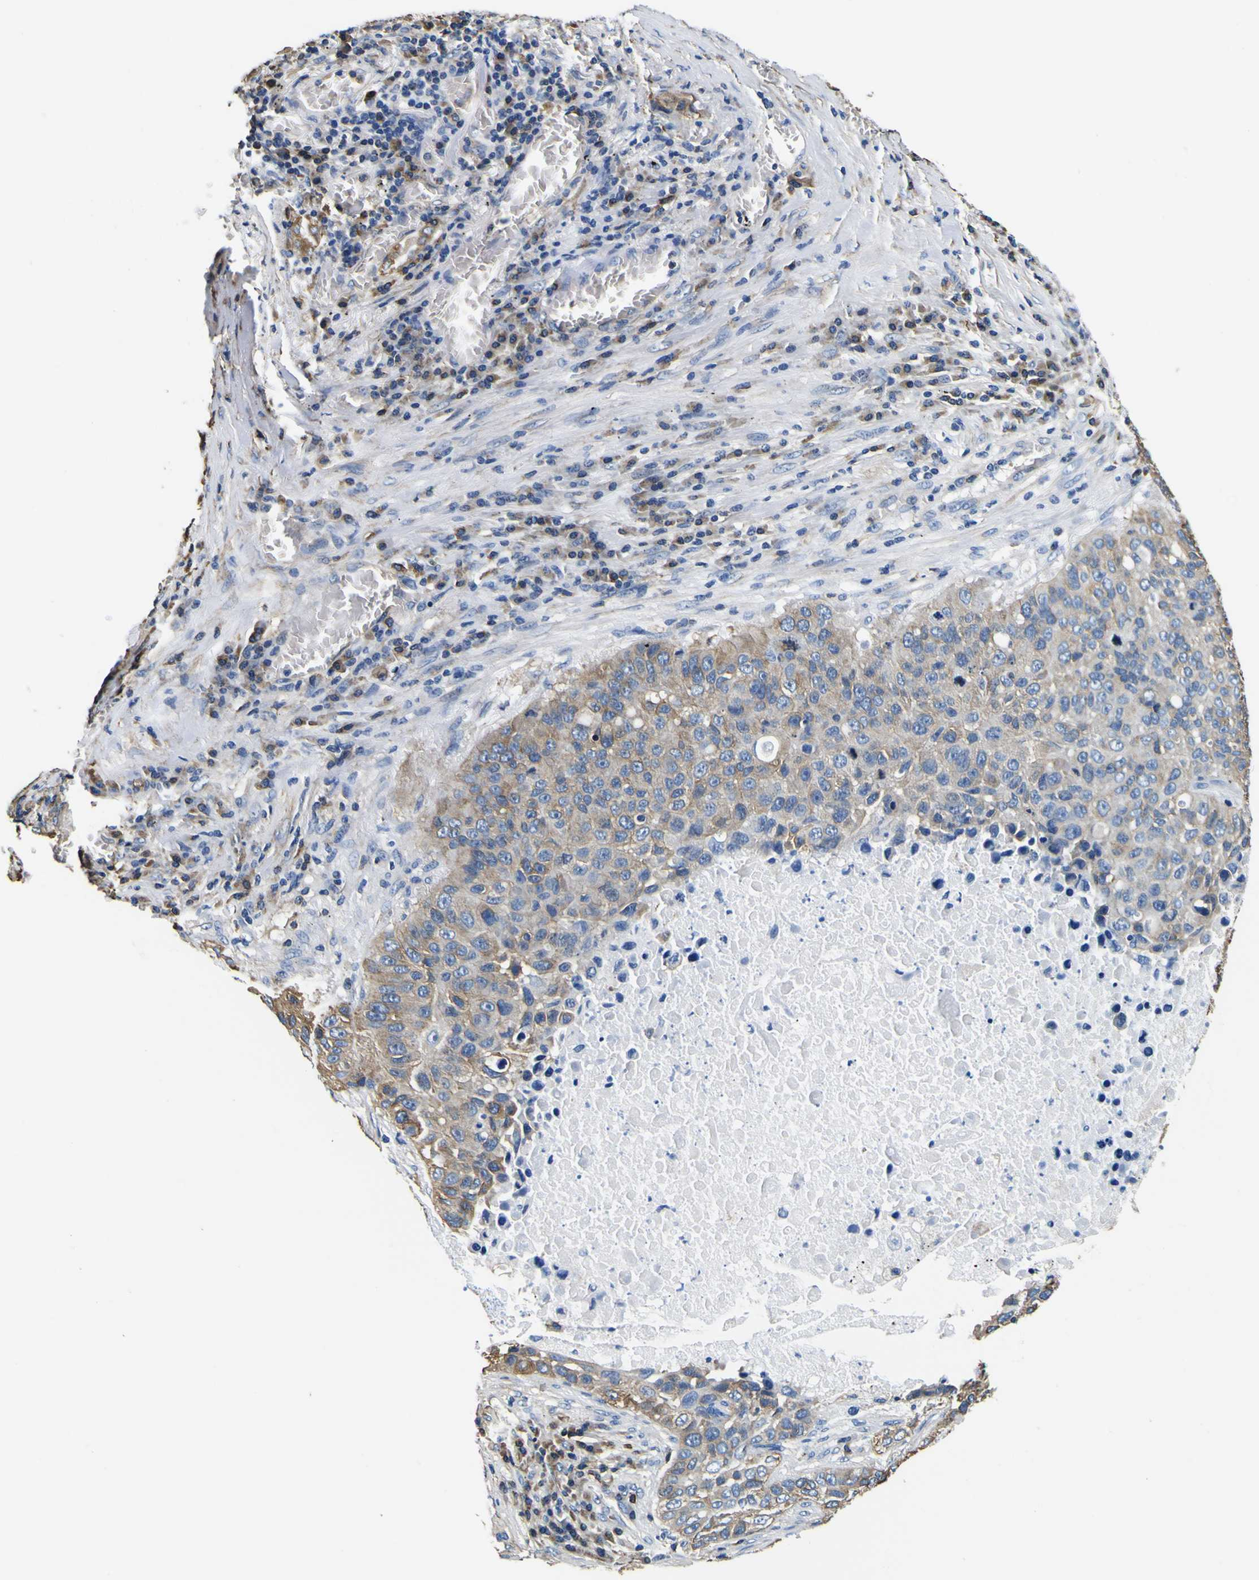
{"staining": {"intensity": "weak", "quantity": ">75%", "location": "cytoplasmic/membranous"}, "tissue": "lung cancer", "cell_type": "Tumor cells", "image_type": "cancer", "snomed": [{"axis": "morphology", "description": "Squamous cell carcinoma, NOS"}, {"axis": "topography", "description": "Lung"}], "caption": "Protein expression analysis of human lung cancer reveals weak cytoplasmic/membranous positivity in about >75% of tumor cells. (DAB (3,3'-diaminobenzidine) IHC, brown staining for protein, blue staining for nuclei).", "gene": "TUBA1B", "patient": {"sex": "male", "age": 57}}